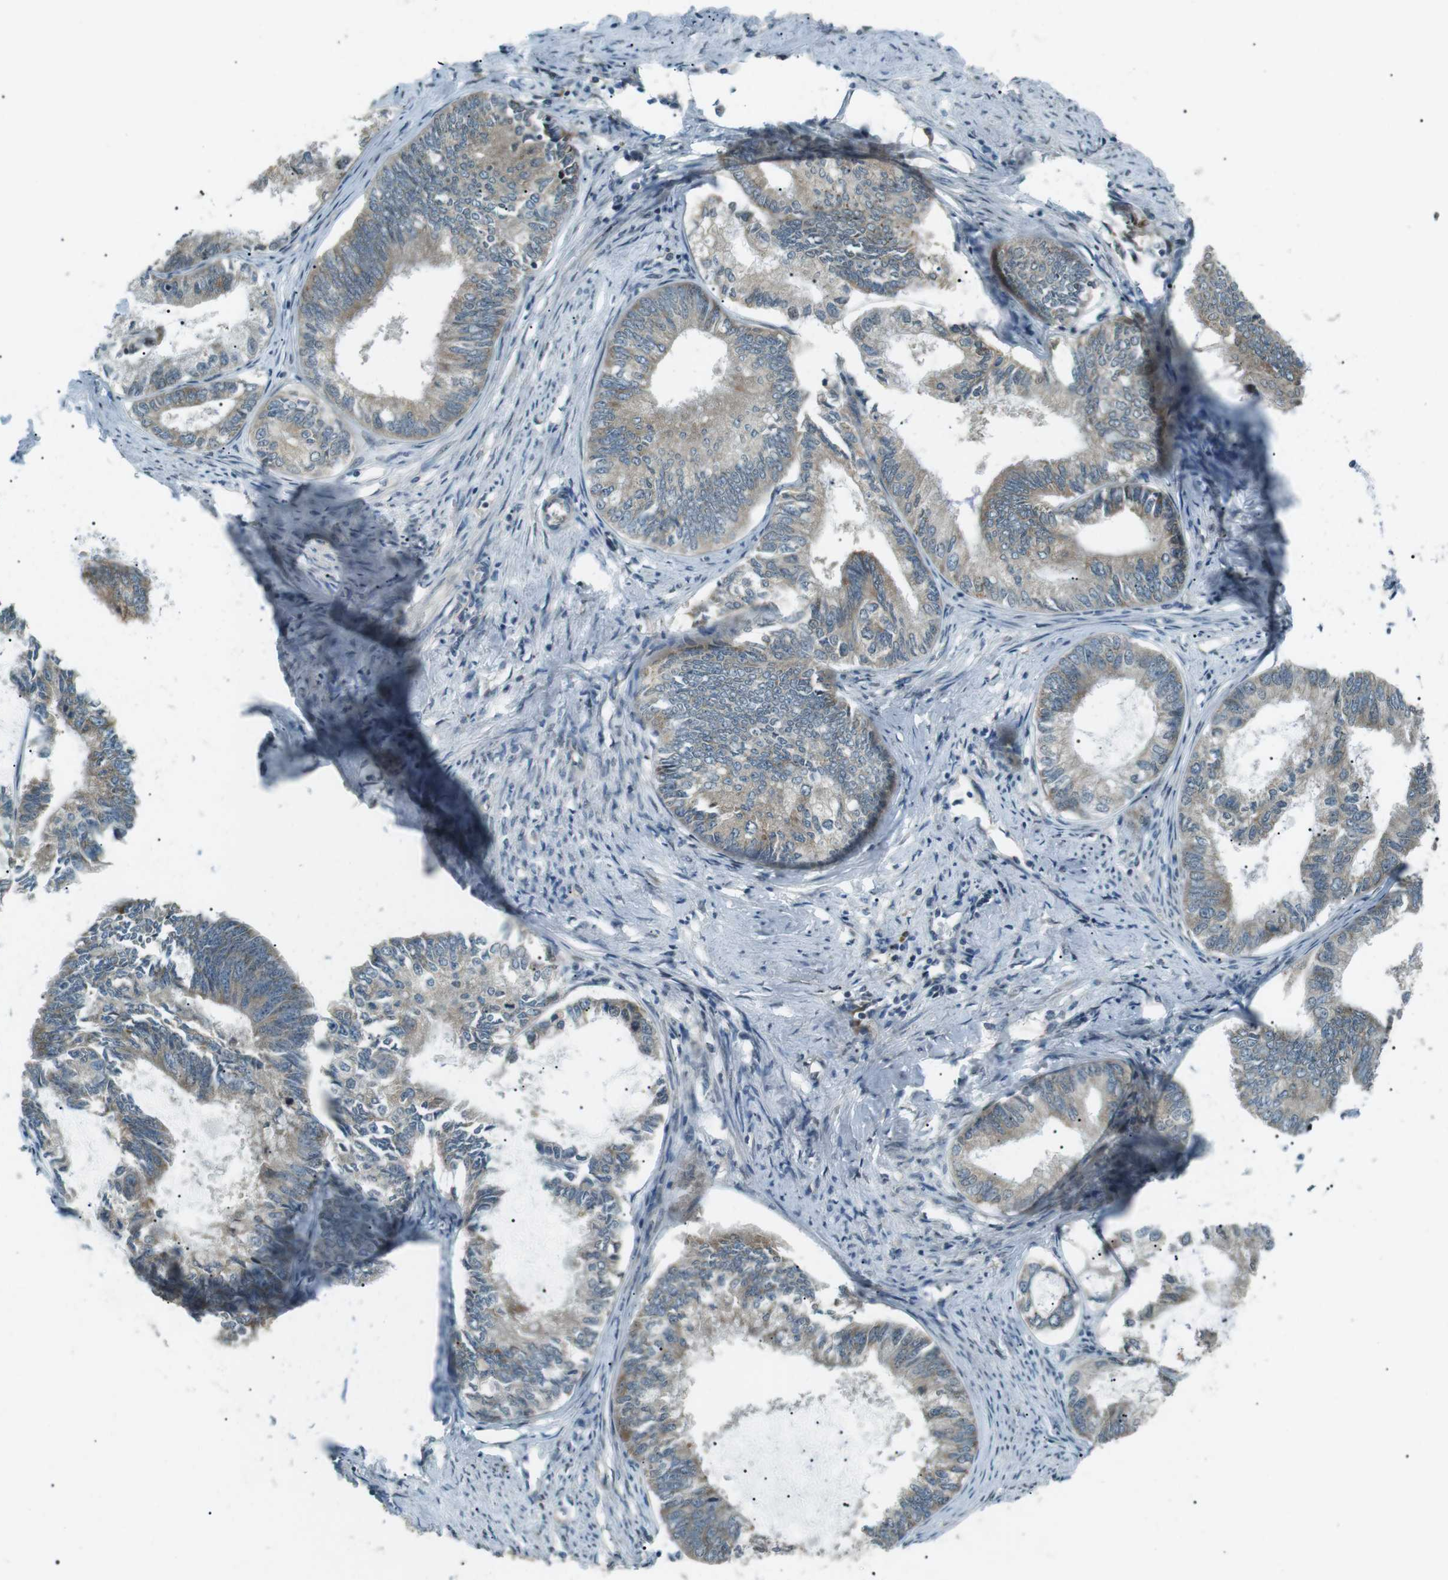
{"staining": {"intensity": "weak", "quantity": ">75%", "location": "cytoplasmic/membranous"}, "tissue": "endometrial cancer", "cell_type": "Tumor cells", "image_type": "cancer", "snomed": [{"axis": "morphology", "description": "Adenocarcinoma, NOS"}, {"axis": "topography", "description": "Endometrium"}], "caption": "This is a photomicrograph of IHC staining of endometrial cancer, which shows weak expression in the cytoplasmic/membranous of tumor cells.", "gene": "TMEM74", "patient": {"sex": "female", "age": 86}}